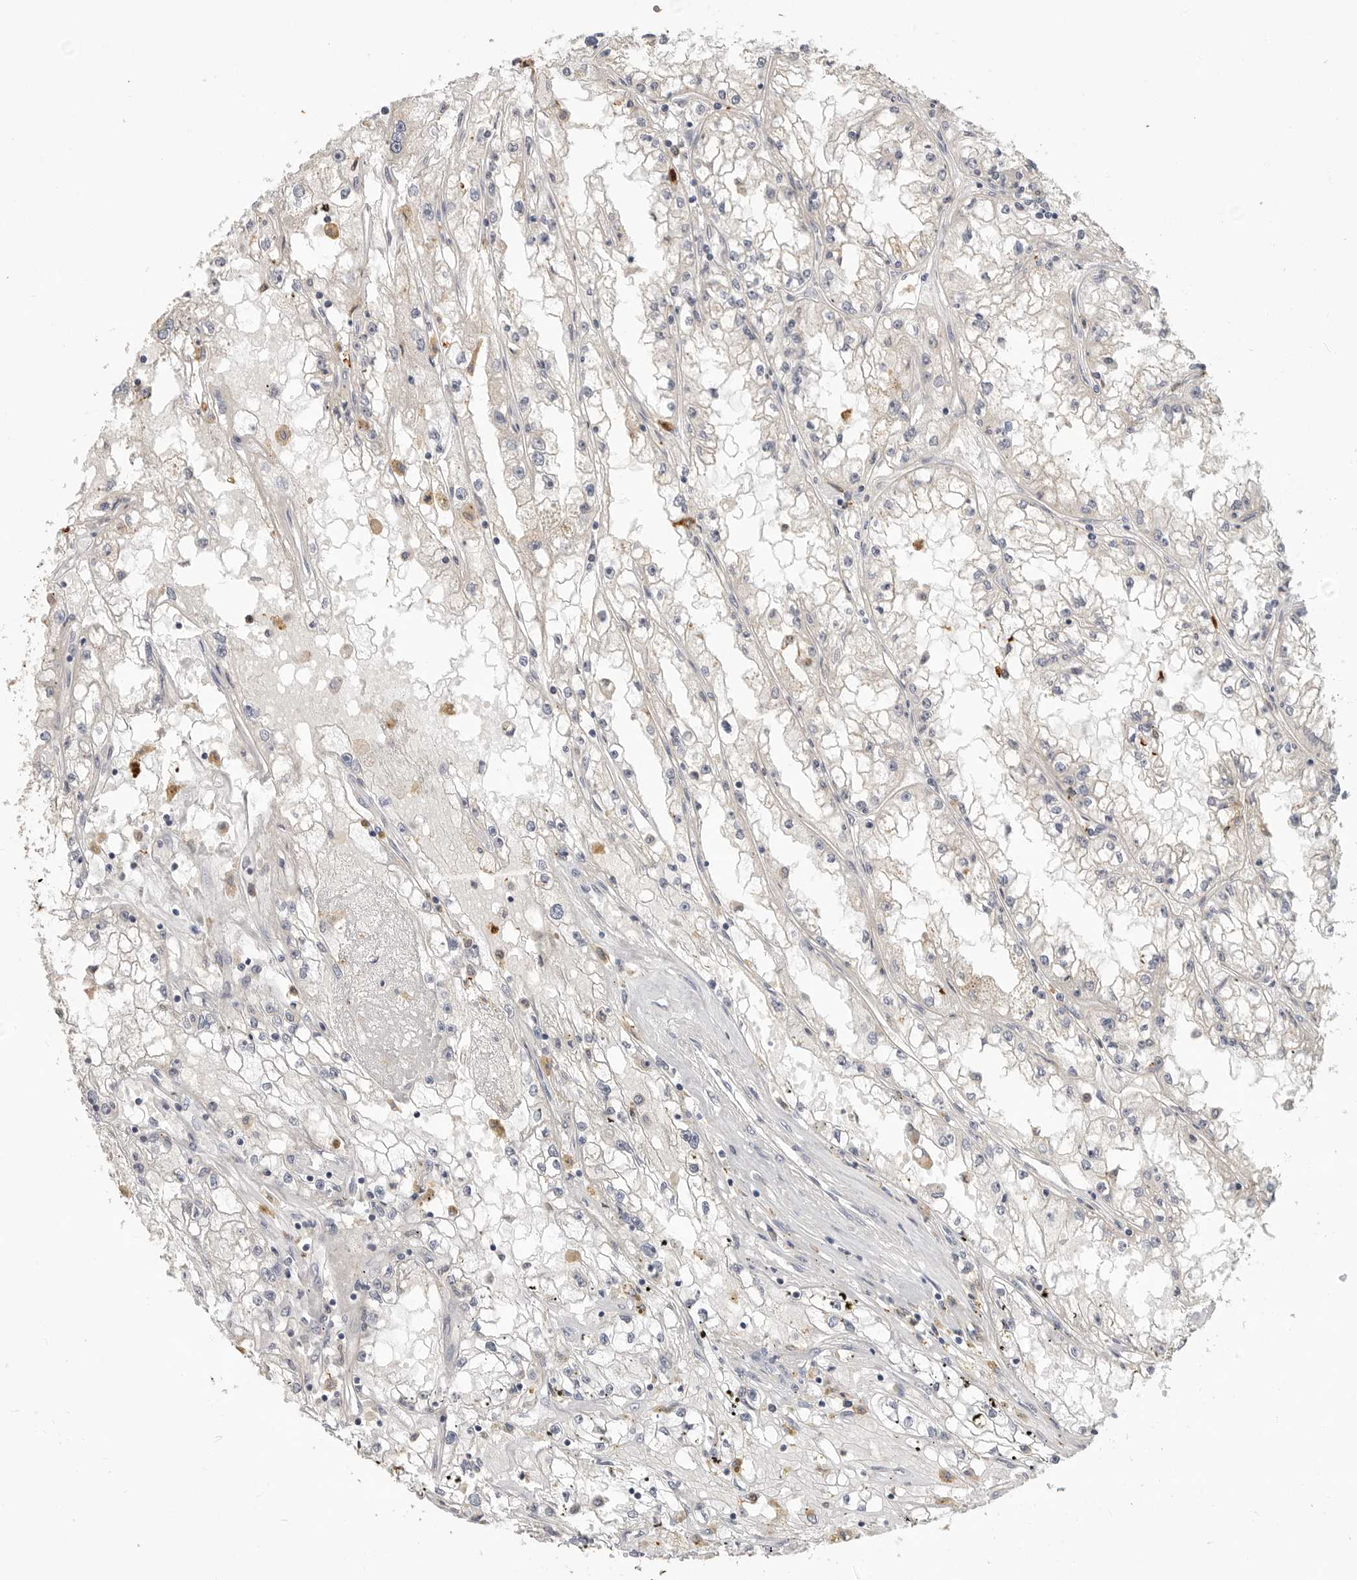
{"staining": {"intensity": "negative", "quantity": "none", "location": "none"}, "tissue": "renal cancer", "cell_type": "Tumor cells", "image_type": "cancer", "snomed": [{"axis": "morphology", "description": "Adenocarcinoma, NOS"}, {"axis": "topography", "description": "Kidney"}], "caption": "Immunohistochemical staining of human renal cancer (adenocarcinoma) displays no significant positivity in tumor cells.", "gene": "LTBR", "patient": {"sex": "male", "age": 56}}